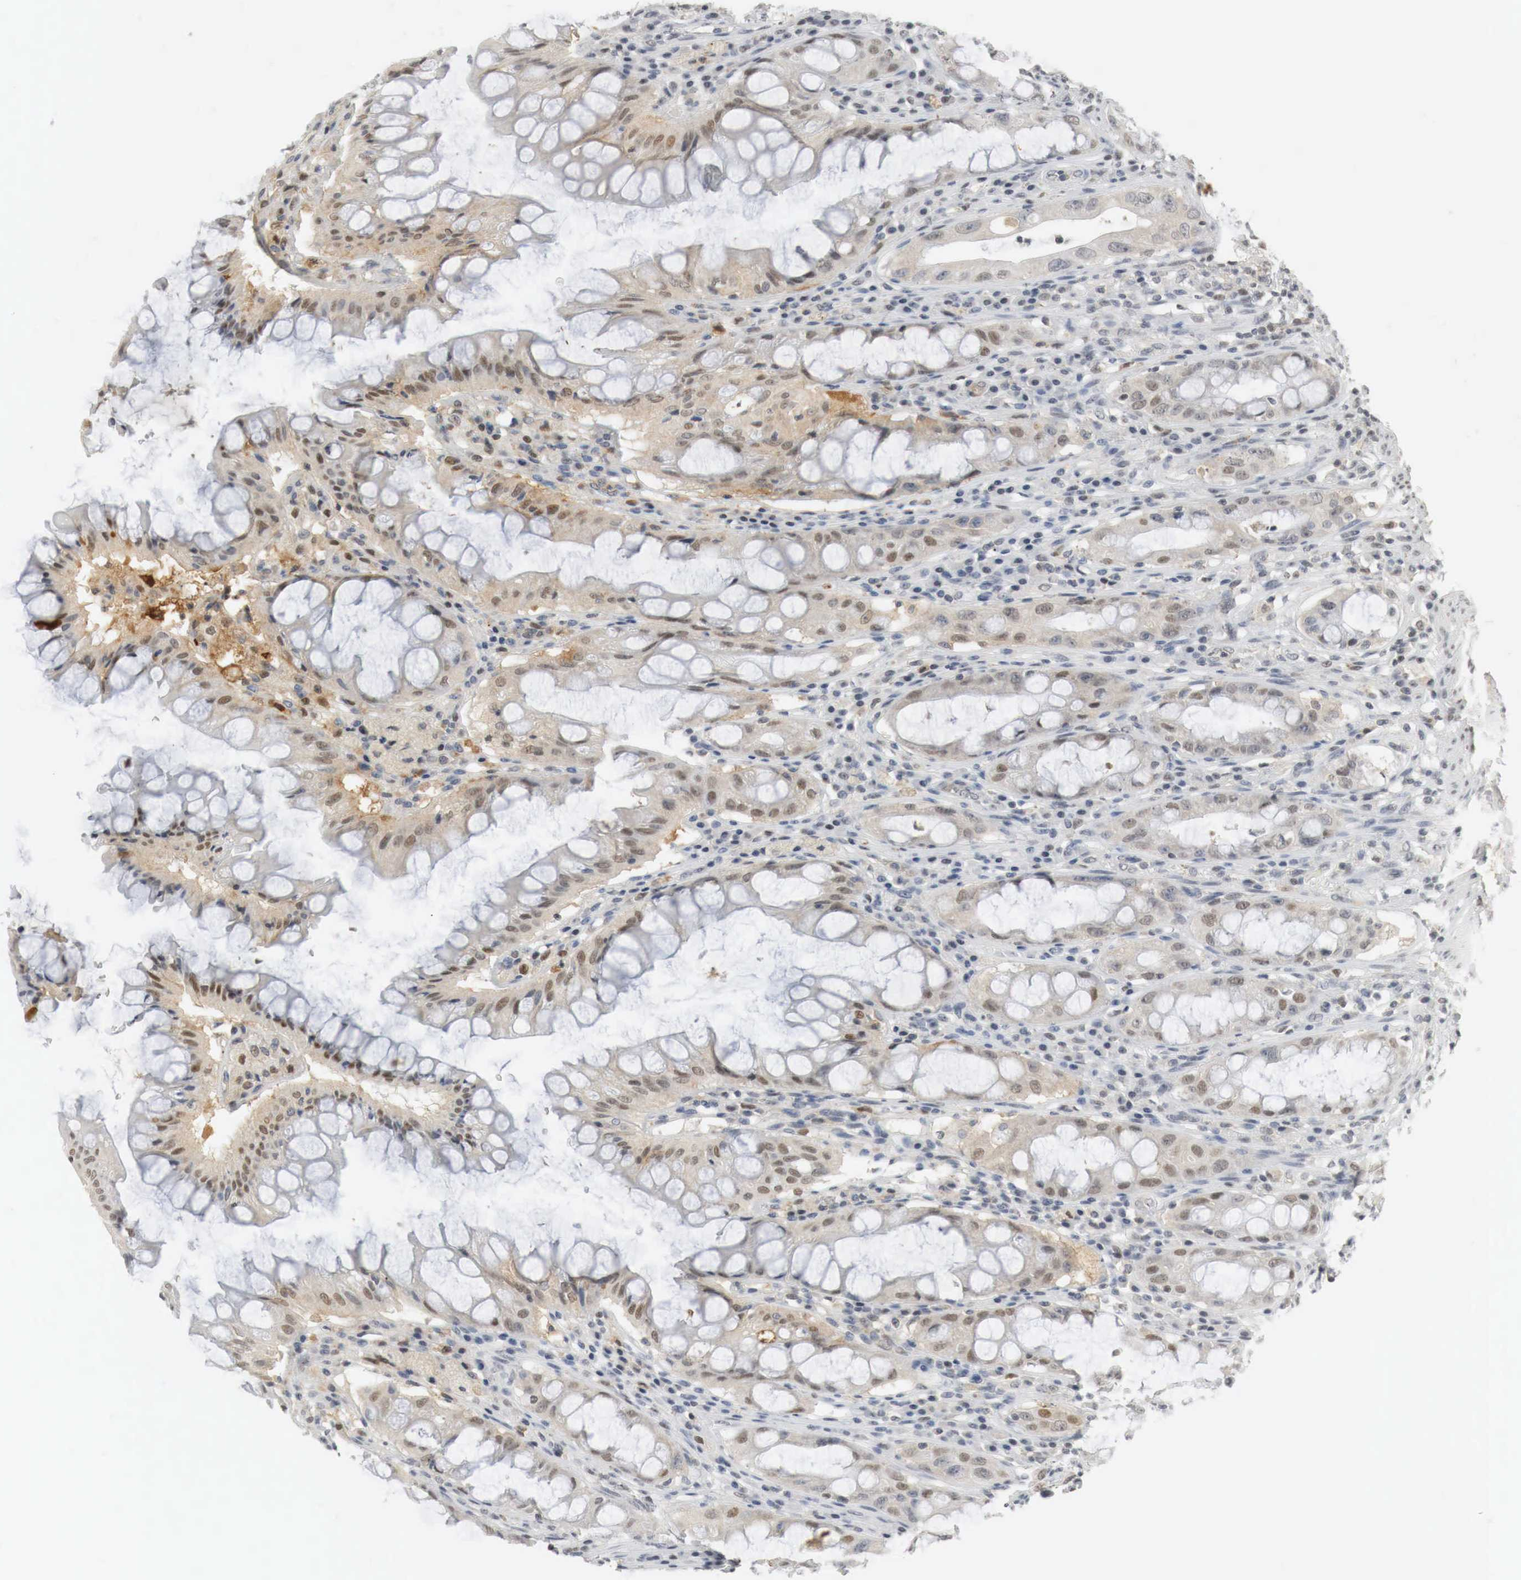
{"staining": {"intensity": "moderate", "quantity": "25%-75%", "location": "cytoplasmic/membranous,nuclear"}, "tissue": "rectum", "cell_type": "Glandular cells", "image_type": "normal", "snomed": [{"axis": "morphology", "description": "Normal tissue, NOS"}, {"axis": "topography", "description": "Rectum"}], "caption": "This is a micrograph of IHC staining of unremarkable rectum, which shows moderate positivity in the cytoplasmic/membranous,nuclear of glandular cells.", "gene": "MYC", "patient": {"sex": "female", "age": 60}}